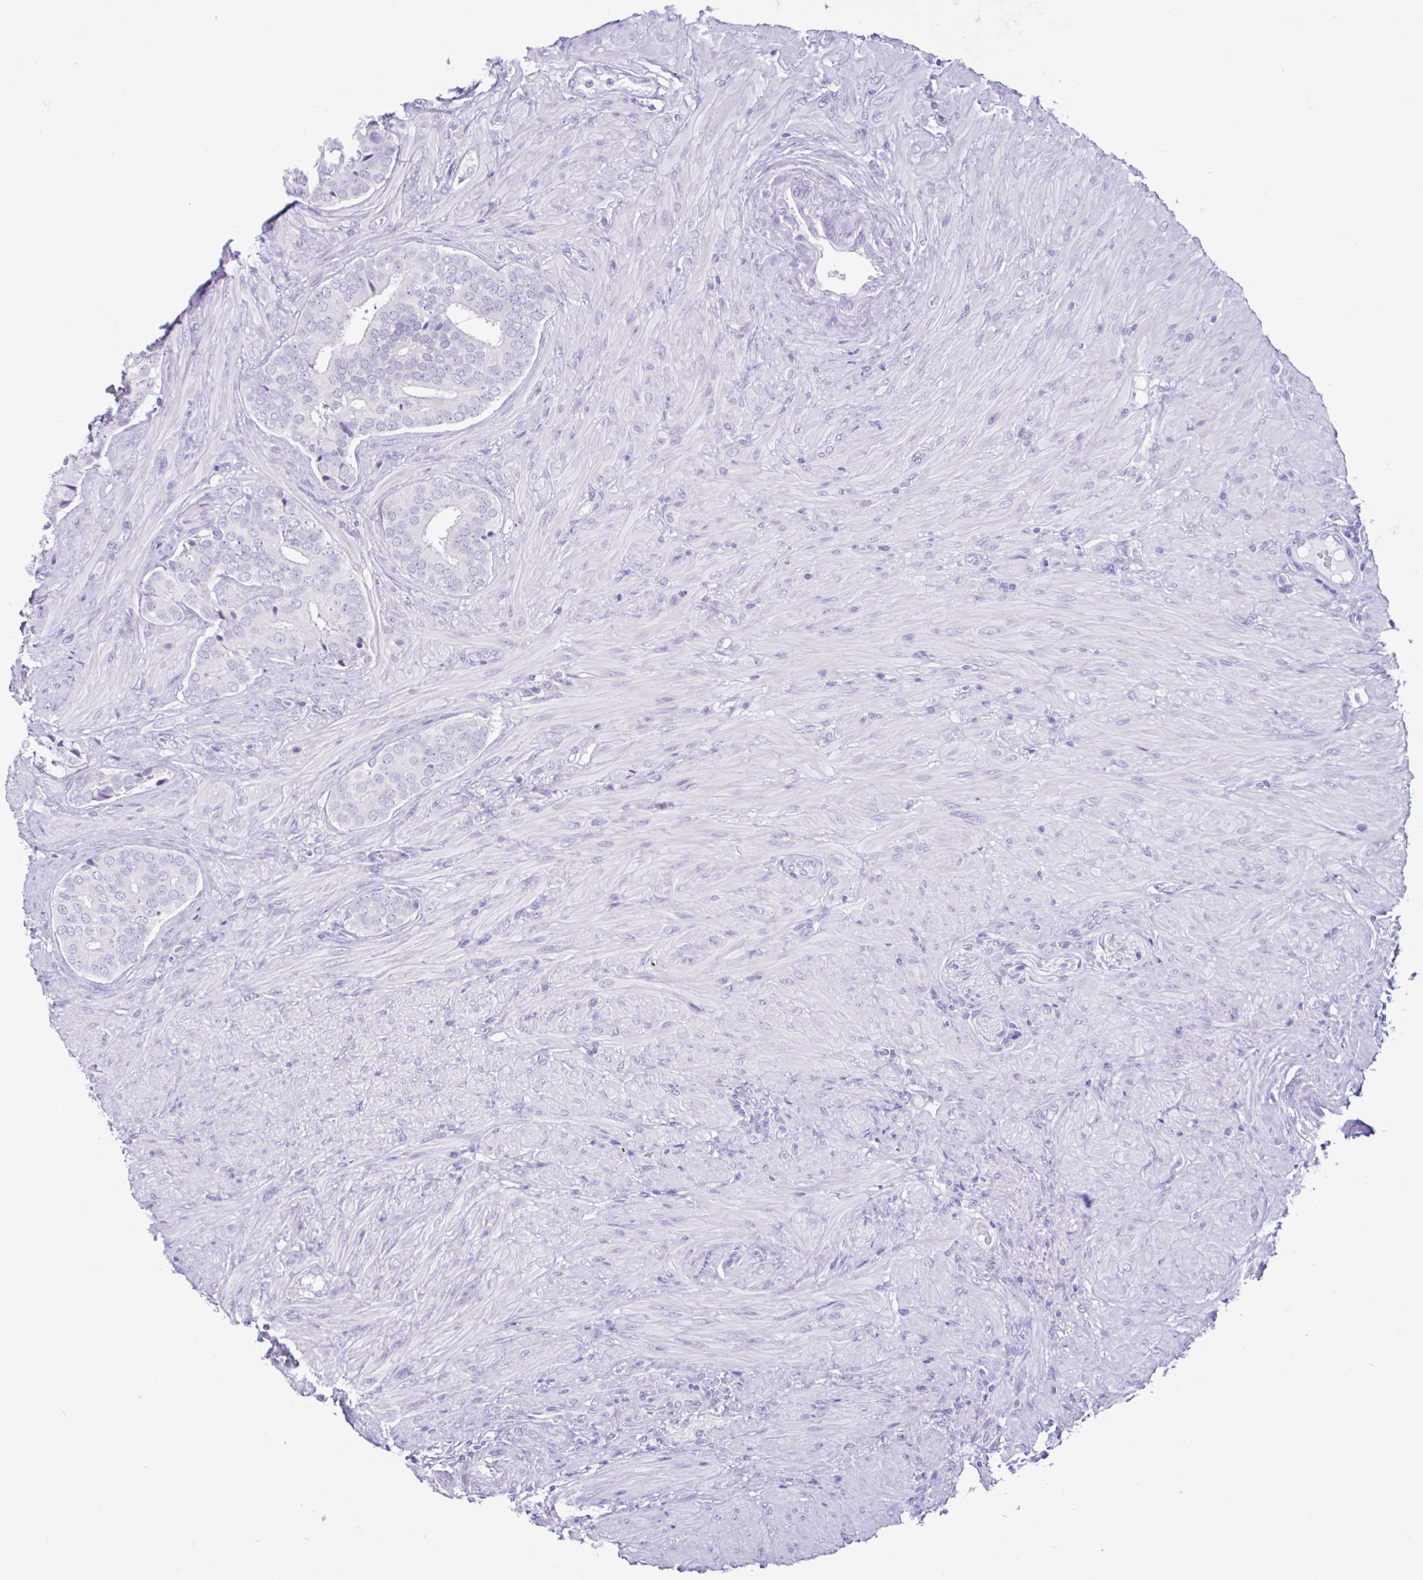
{"staining": {"intensity": "negative", "quantity": "none", "location": "none"}, "tissue": "prostate cancer", "cell_type": "Tumor cells", "image_type": "cancer", "snomed": [{"axis": "morphology", "description": "Adenocarcinoma, High grade"}, {"axis": "topography", "description": "Prostate"}], "caption": "This is a histopathology image of immunohistochemistry (IHC) staining of prostate cancer, which shows no positivity in tumor cells.", "gene": "CYP19A1", "patient": {"sex": "male", "age": 62}}